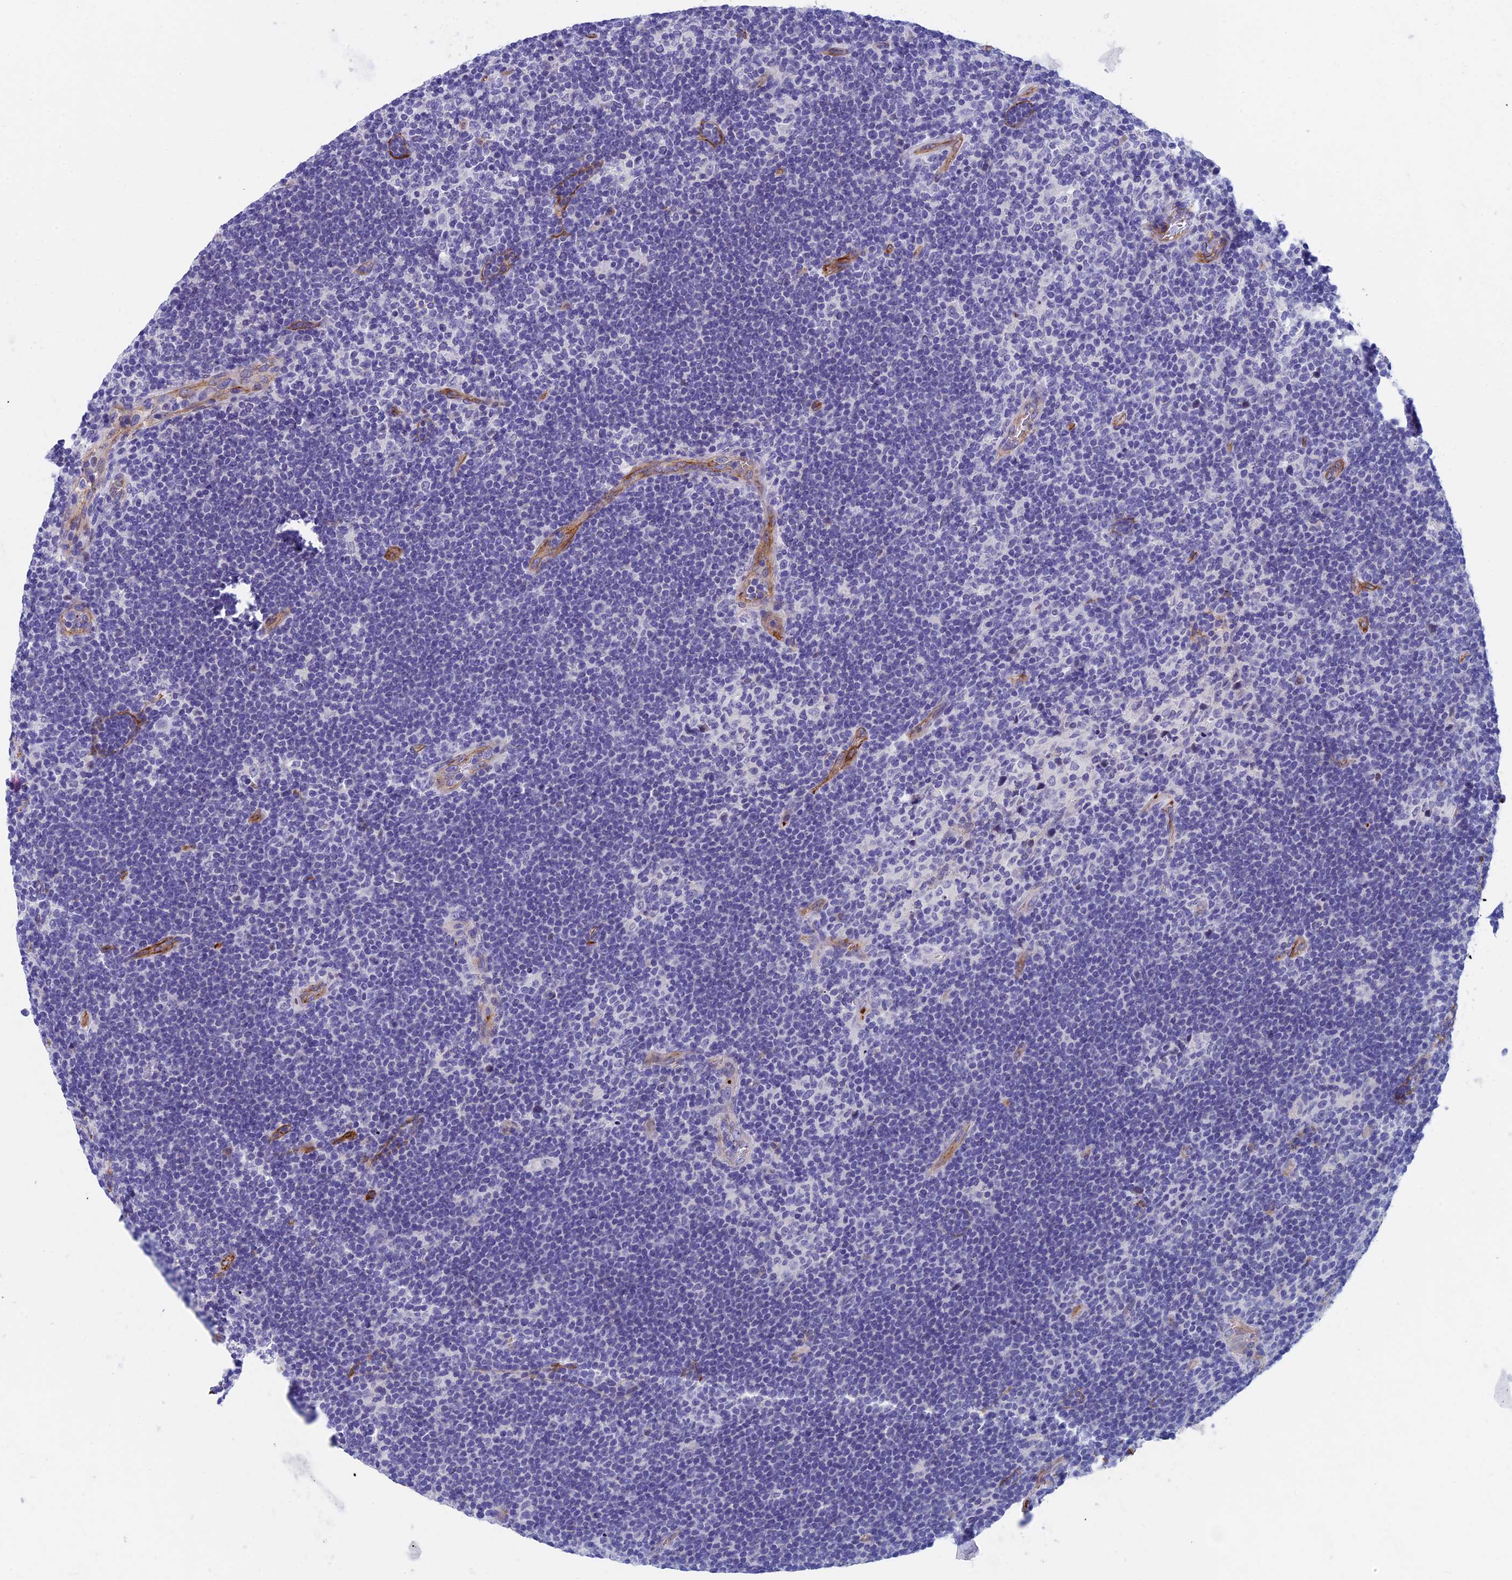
{"staining": {"intensity": "negative", "quantity": "none", "location": "none"}, "tissue": "lymphoma", "cell_type": "Tumor cells", "image_type": "cancer", "snomed": [{"axis": "morphology", "description": "Hodgkin's disease, NOS"}, {"axis": "topography", "description": "Lymph node"}], "caption": "The image demonstrates no significant staining in tumor cells of lymphoma.", "gene": "INSYN1", "patient": {"sex": "female", "age": 57}}